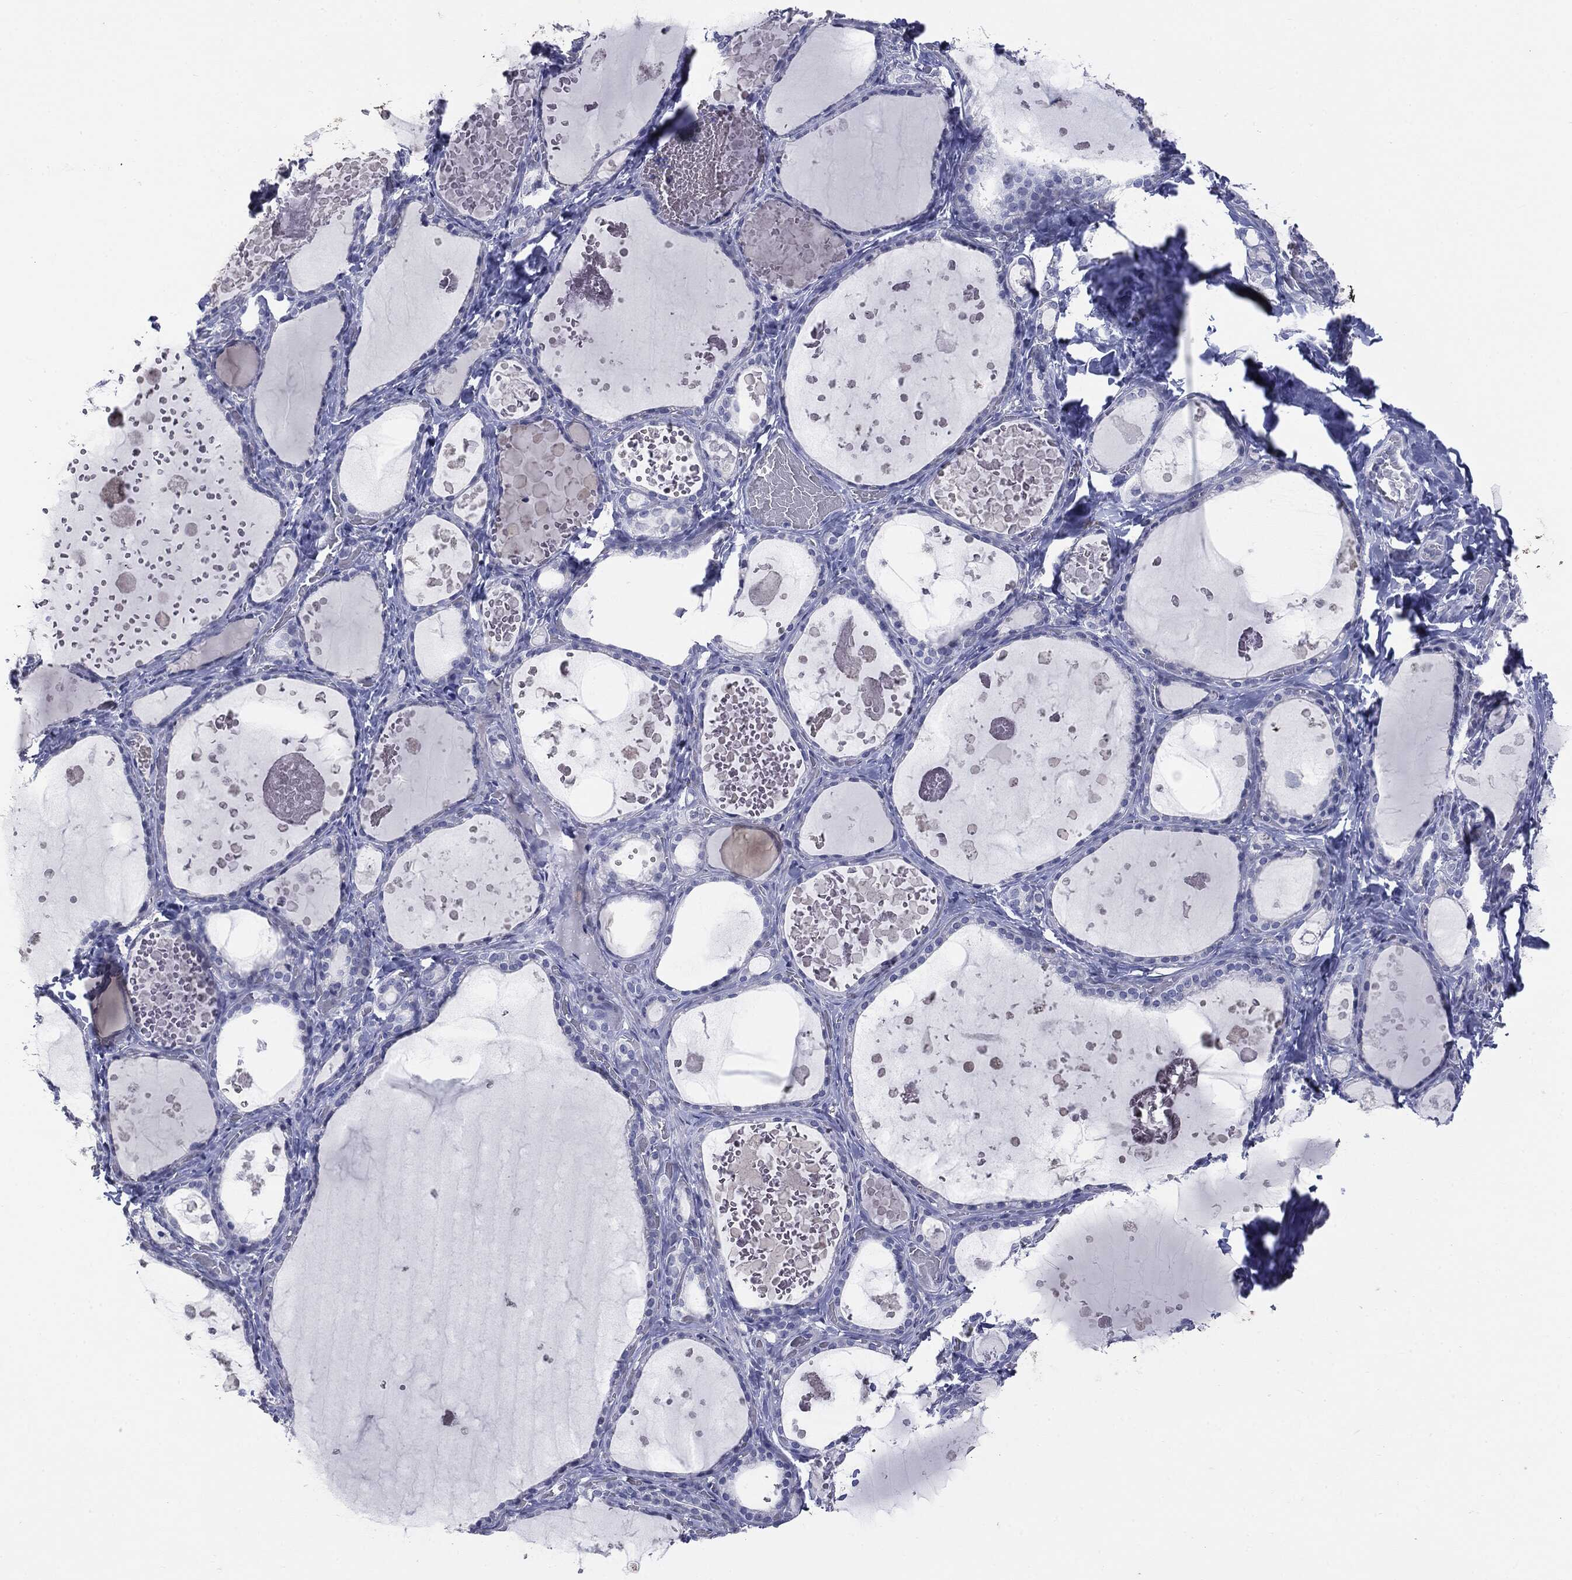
{"staining": {"intensity": "negative", "quantity": "none", "location": "none"}, "tissue": "thyroid gland", "cell_type": "Glandular cells", "image_type": "normal", "snomed": [{"axis": "morphology", "description": "Normal tissue, NOS"}, {"axis": "topography", "description": "Thyroid gland"}], "caption": "Human thyroid gland stained for a protein using immunohistochemistry (IHC) displays no staining in glandular cells.", "gene": "TSHB", "patient": {"sex": "female", "age": 56}}